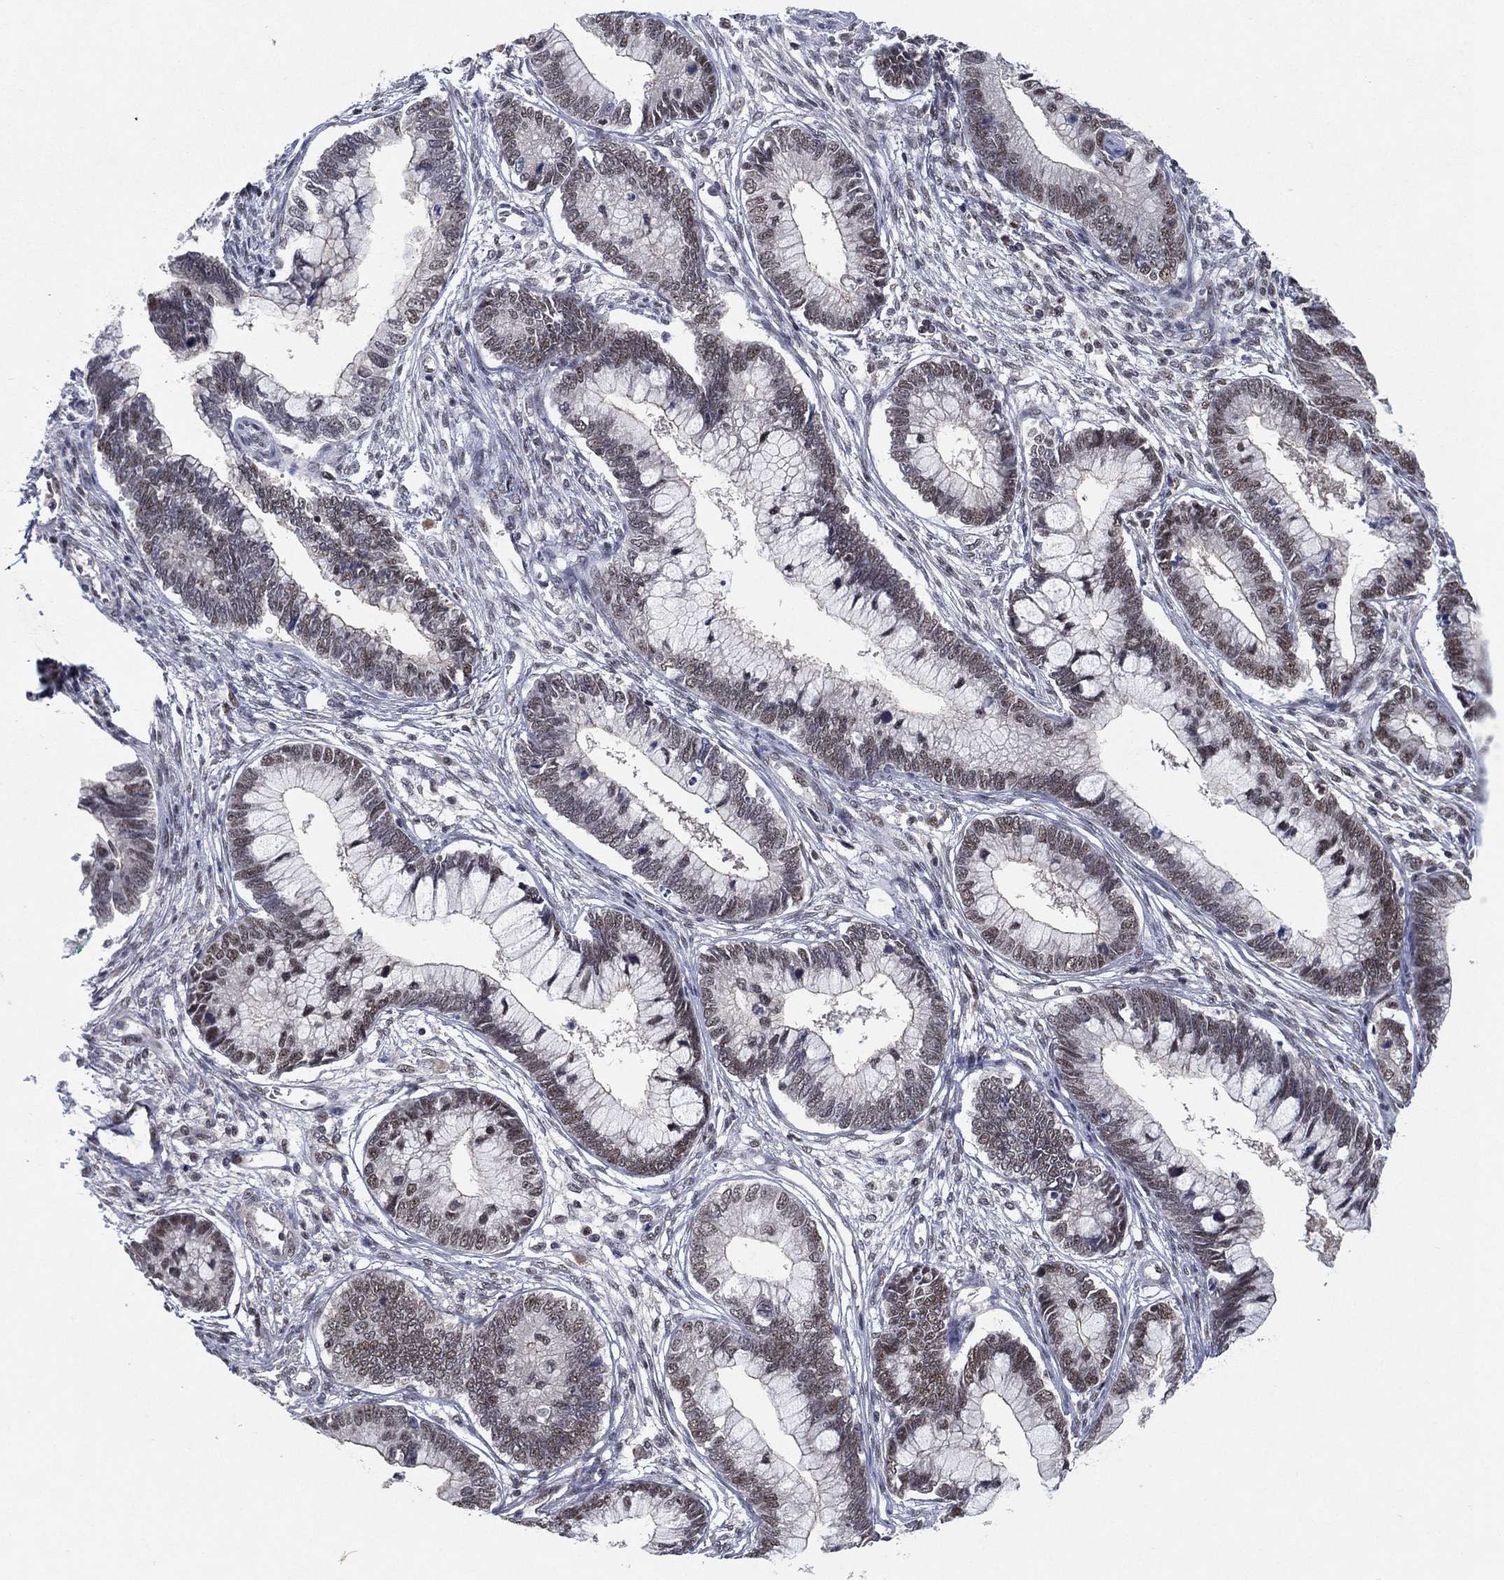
{"staining": {"intensity": "weak", "quantity": "<25%", "location": "nuclear"}, "tissue": "cervical cancer", "cell_type": "Tumor cells", "image_type": "cancer", "snomed": [{"axis": "morphology", "description": "Adenocarcinoma, NOS"}, {"axis": "topography", "description": "Cervix"}], "caption": "Immunohistochemistry micrograph of human cervical adenocarcinoma stained for a protein (brown), which exhibits no expression in tumor cells. (DAB IHC, high magnification).", "gene": "DGCR8", "patient": {"sex": "female", "age": 44}}